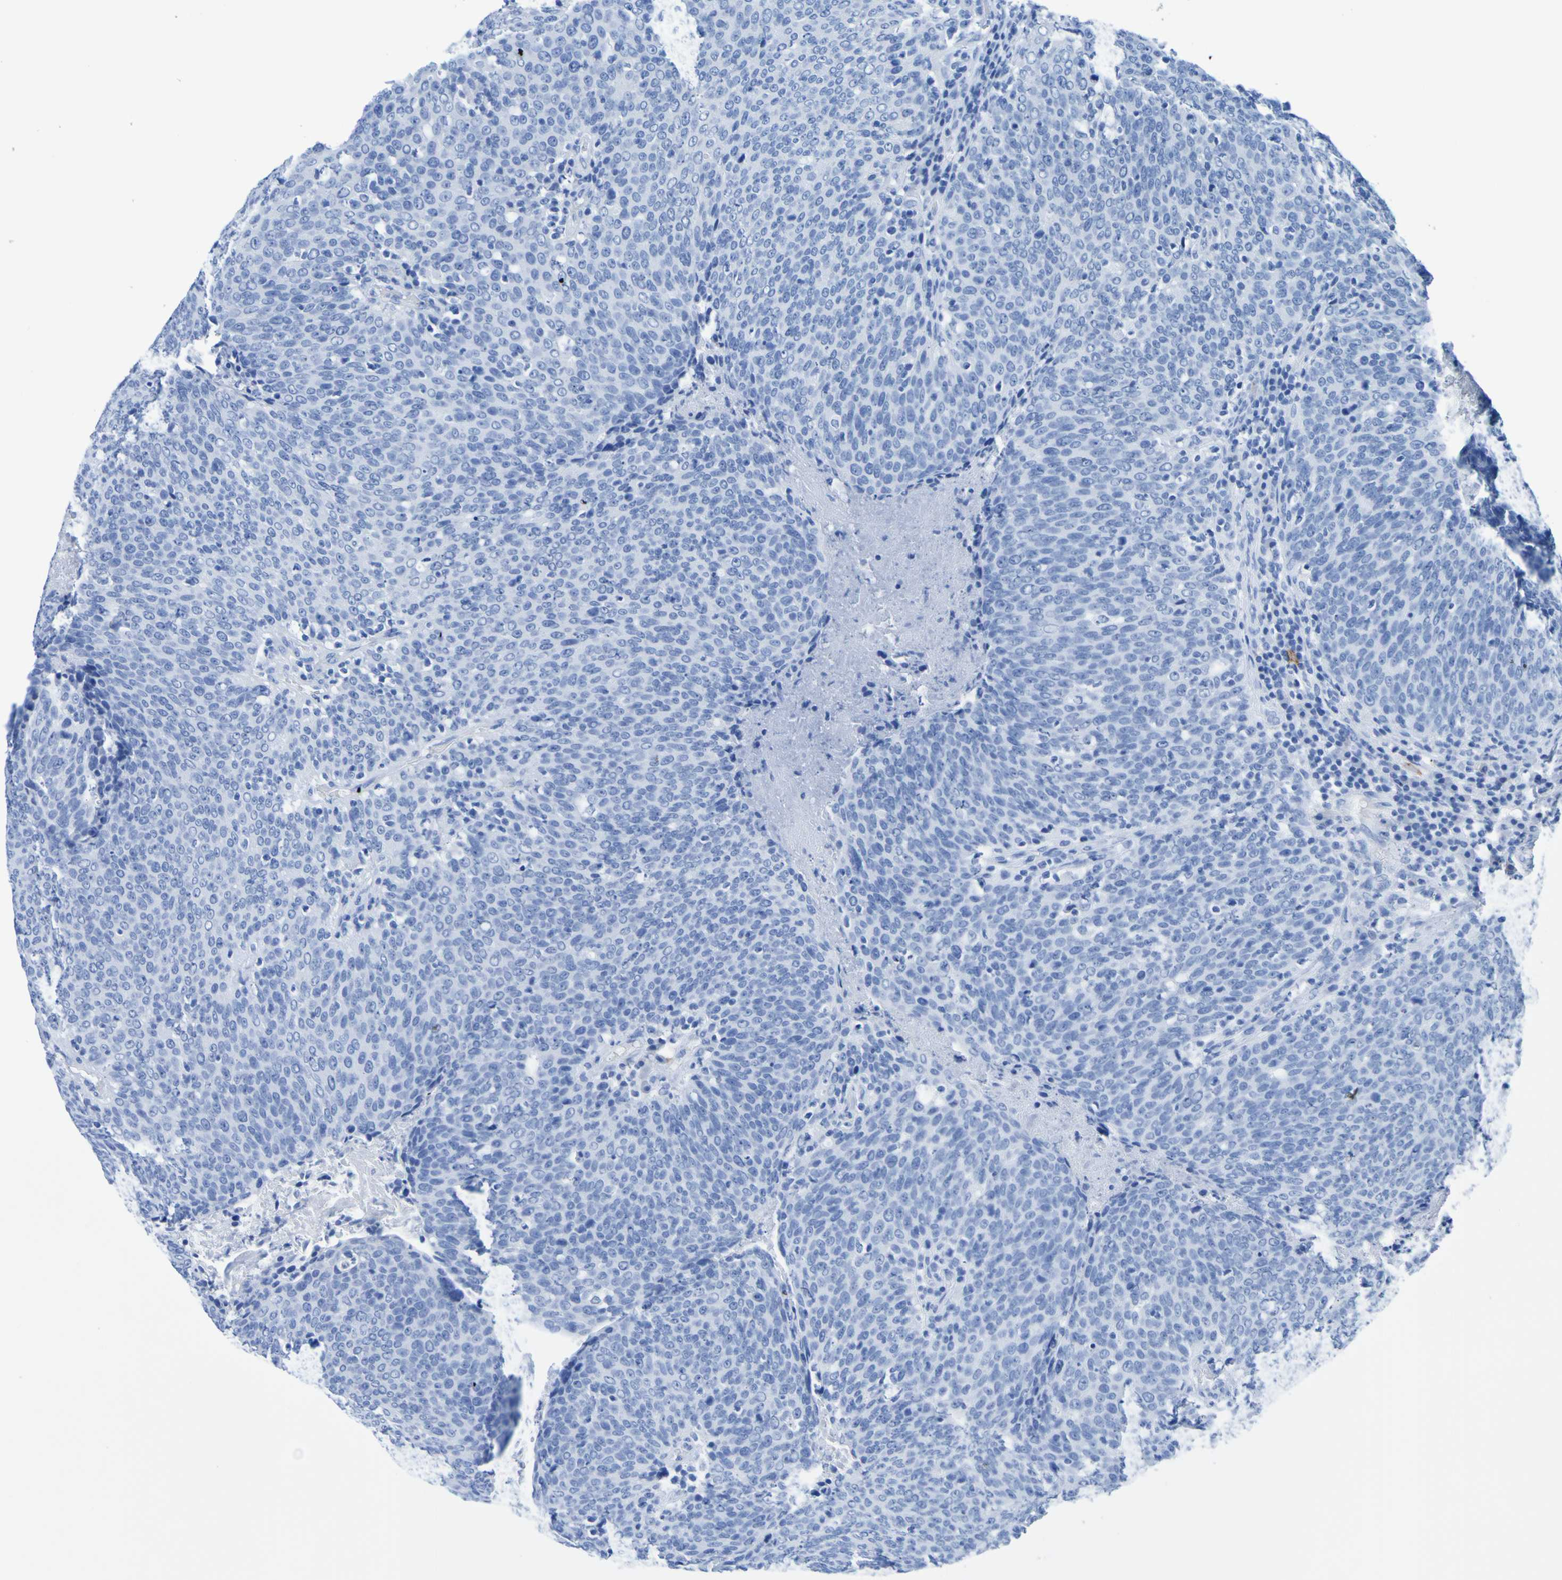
{"staining": {"intensity": "negative", "quantity": "none", "location": "none"}, "tissue": "head and neck cancer", "cell_type": "Tumor cells", "image_type": "cancer", "snomed": [{"axis": "morphology", "description": "Squamous cell carcinoma, NOS"}, {"axis": "morphology", "description": "Squamous cell carcinoma, metastatic, NOS"}, {"axis": "topography", "description": "Lymph node"}, {"axis": "topography", "description": "Head-Neck"}], "caption": "Tumor cells are negative for brown protein staining in squamous cell carcinoma (head and neck). The staining is performed using DAB (3,3'-diaminobenzidine) brown chromogen with nuclei counter-stained in using hematoxylin.", "gene": "DPEP1", "patient": {"sex": "male", "age": 62}}